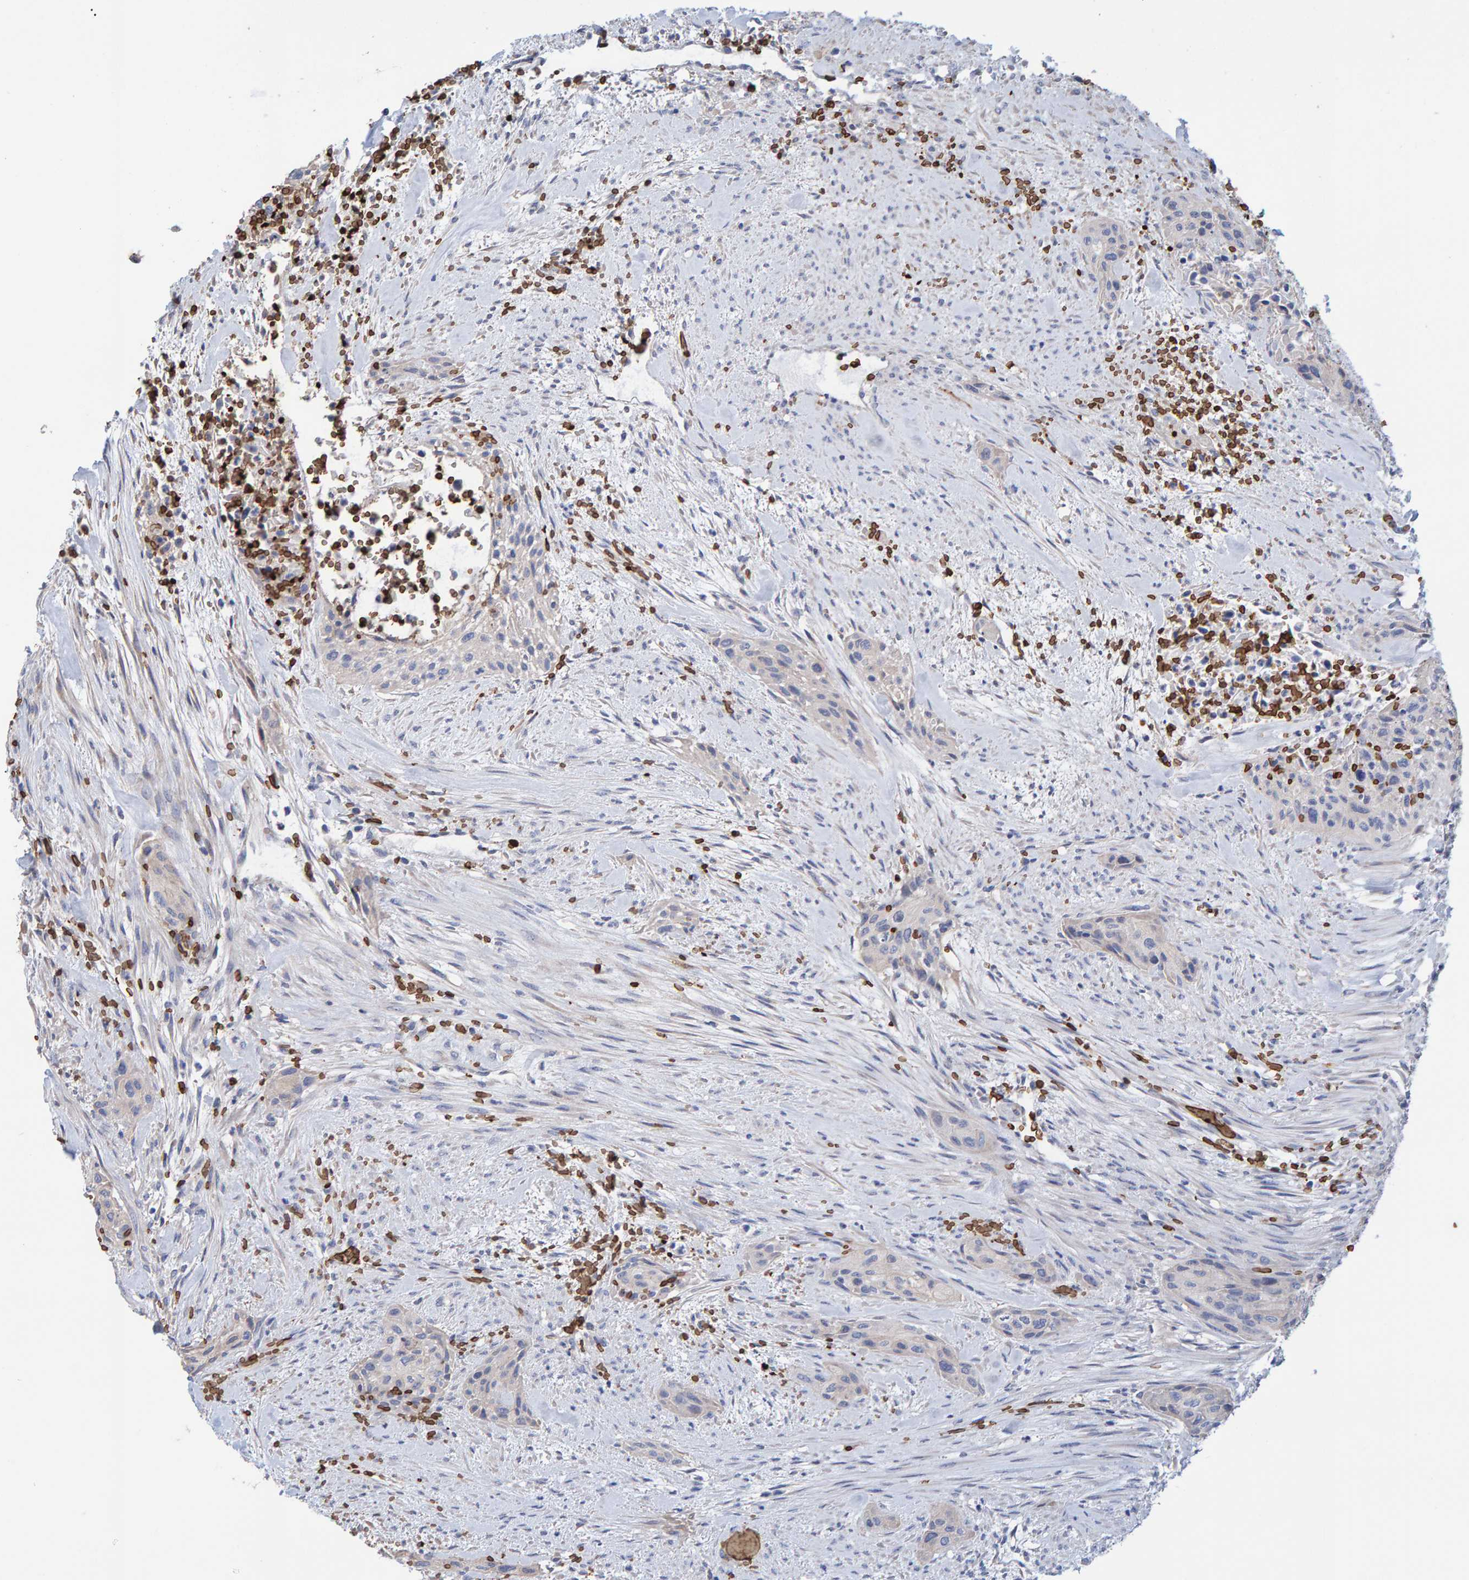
{"staining": {"intensity": "weak", "quantity": ">75%", "location": "cytoplasmic/membranous"}, "tissue": "urothelial cancer", "cell_type": "Tumor cells", "image_type": "cancer", "snomed": [{"axis": "morphology", "description": "Urothelial carcinoma, High grade"}, {"axis": "topography", "description": "Urinary bladder"}], "caption": "This histopathology image demonstrates immunohistochemistry (IHC) staining of human urothelial cancer, with low weak cytoplasmic/membranous expression in about >75% of tumor cells.", "gene": "VPS9D1", "patient": {"sex": "male", "age": 35}}